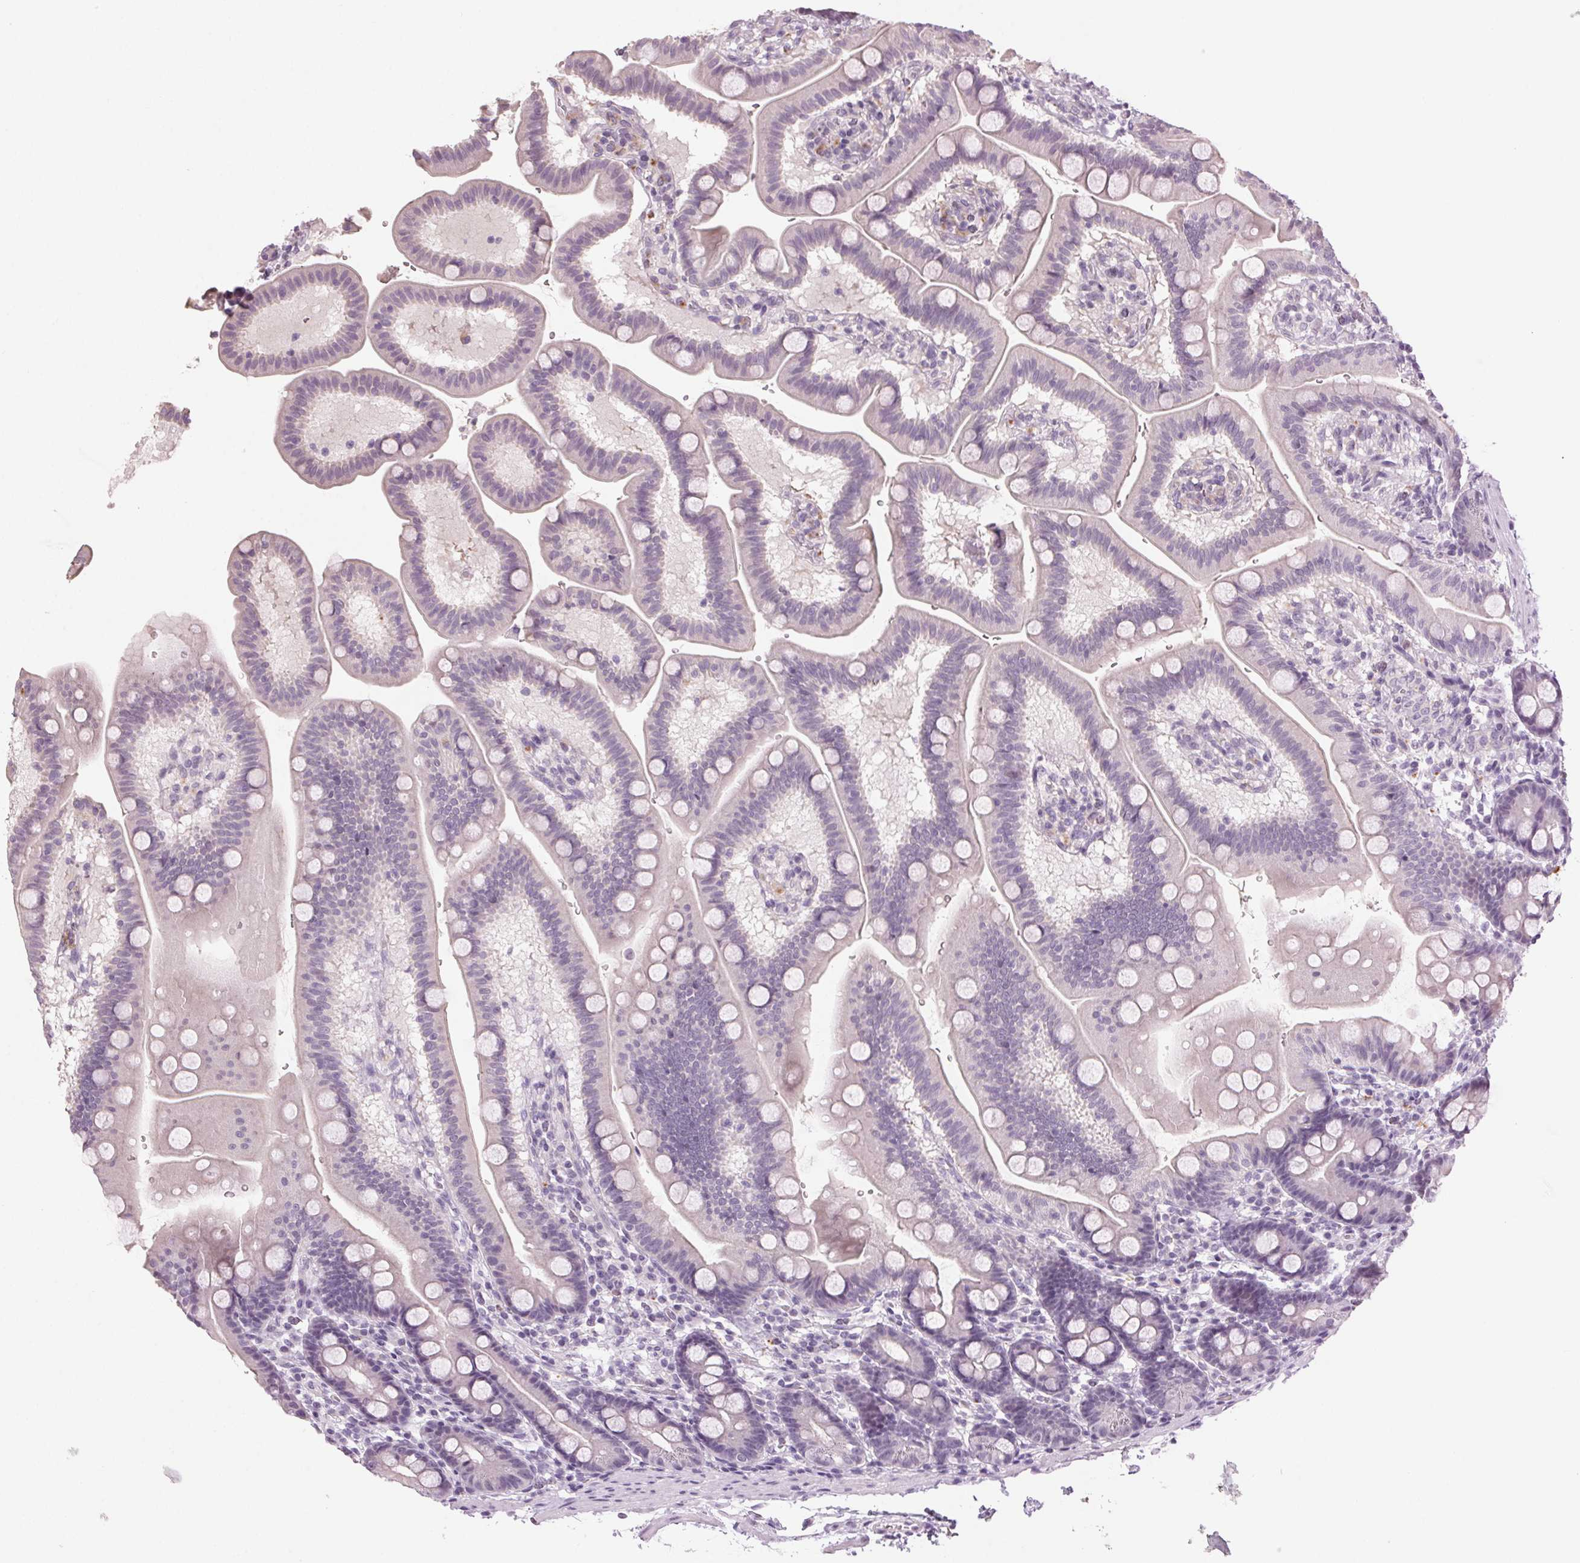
{"staining": {"intensity": "negative", "quantity": "none", "location": "none"}, "tissue": "duodenum", "cell_type": "Glandular cells", "image_type": "normal", "snomed": [{"axis": "morphology", "description": "Normal tissue, NOS"}, {"axis": "topography", "description": "Duodenum"}], "caption": "Immunohistochemistry (IHC) histopathology image of benign human duodenum stained for a protein (brown), which exhibits no expression in glandular cells.", "gene": "MPO", "patient": {"sex": "male", "age": 59}}